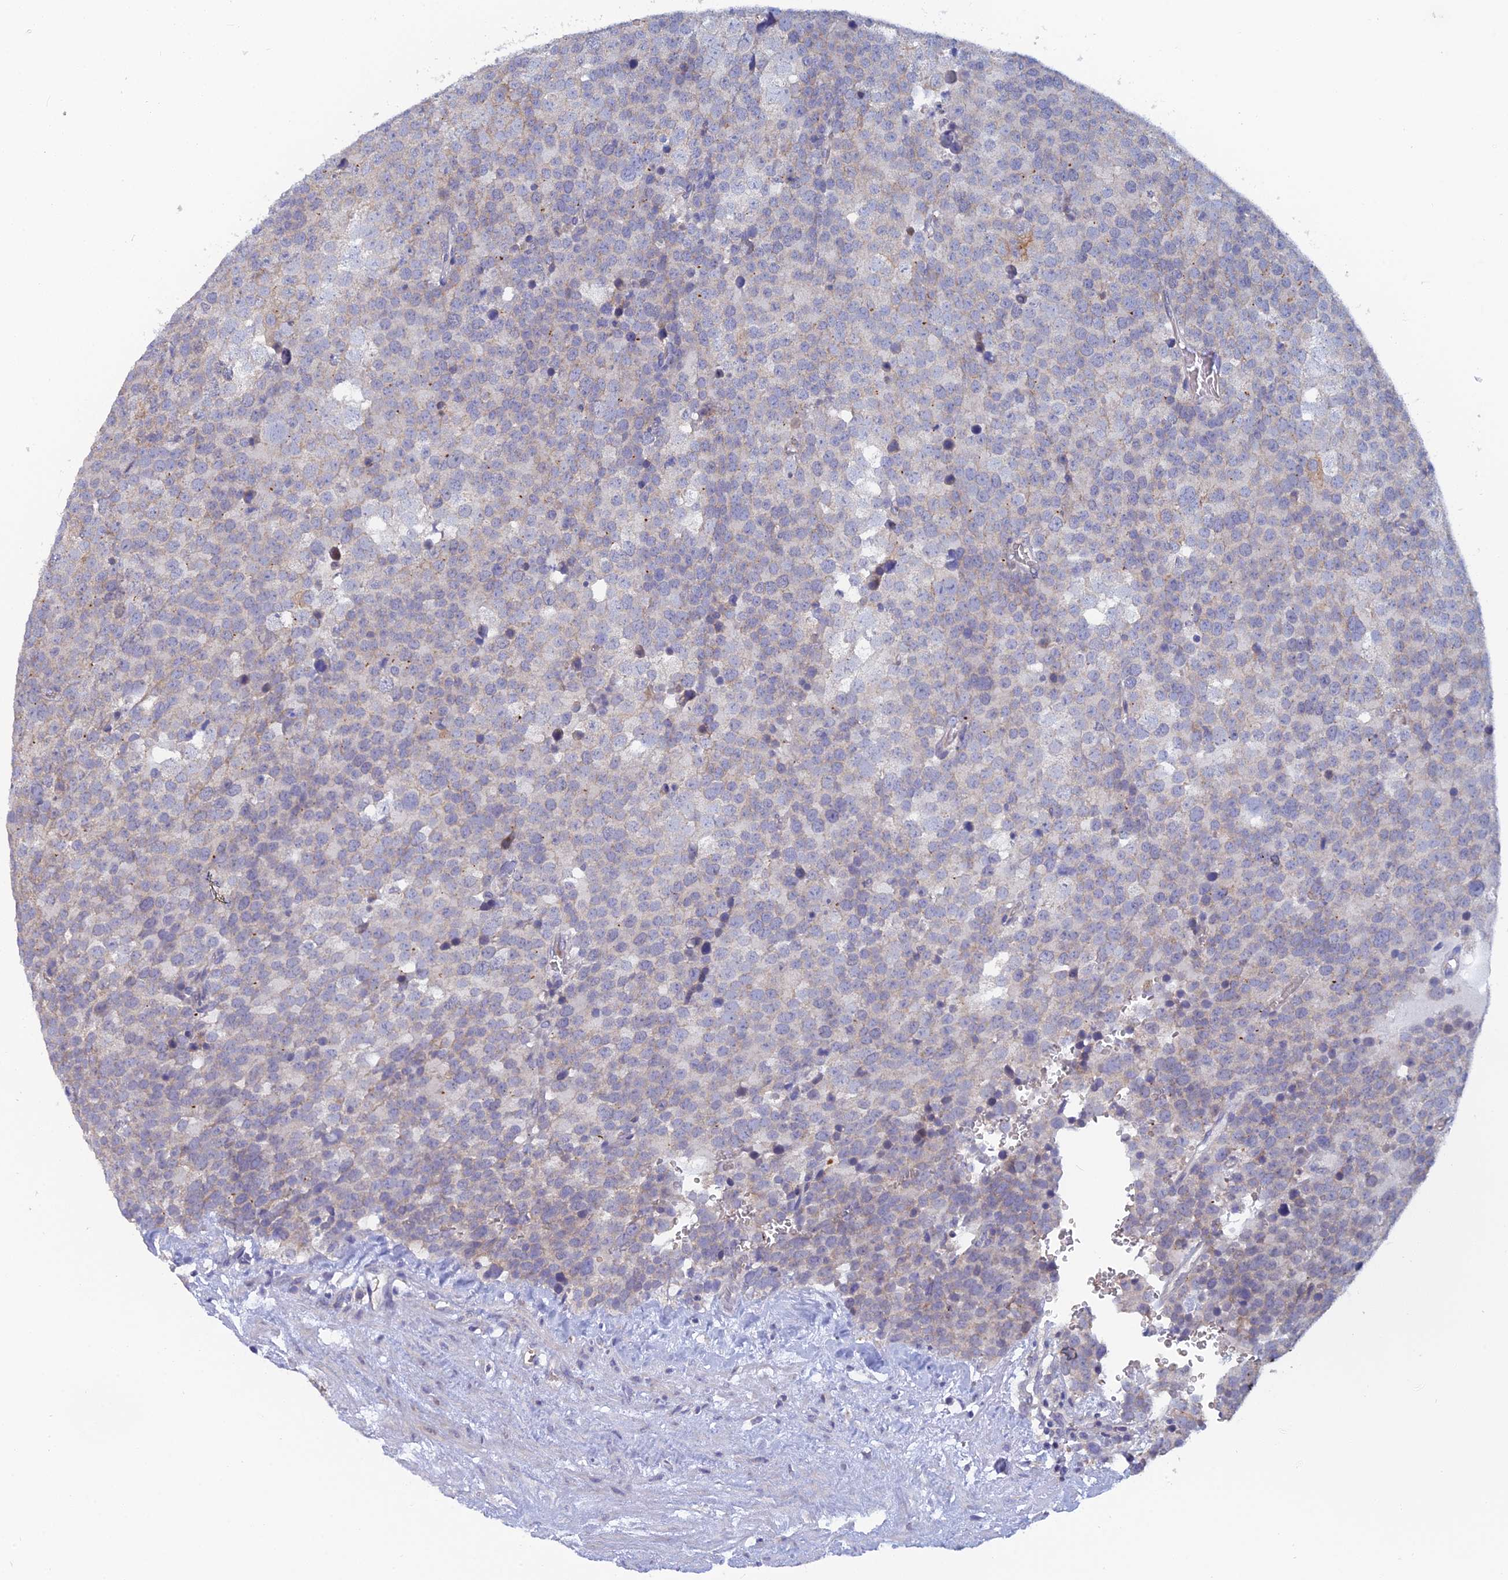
{"staining": {"intensity": "negative", "quantity": "none", "location": "none"}, "tissue": "testis cancer", "cell_type": "Tumor cells", "image_type": "cancer", "snomed": [{"axis": "morphology", "description": "Seminoma, NOS"}, {"axis": "topography", "description": "Testis"}], "caption": "Tumor cells show no significant expression in seminoma (testis).", "gene": "GIPC1", "patient": {"sex": "male", "age": 71}}